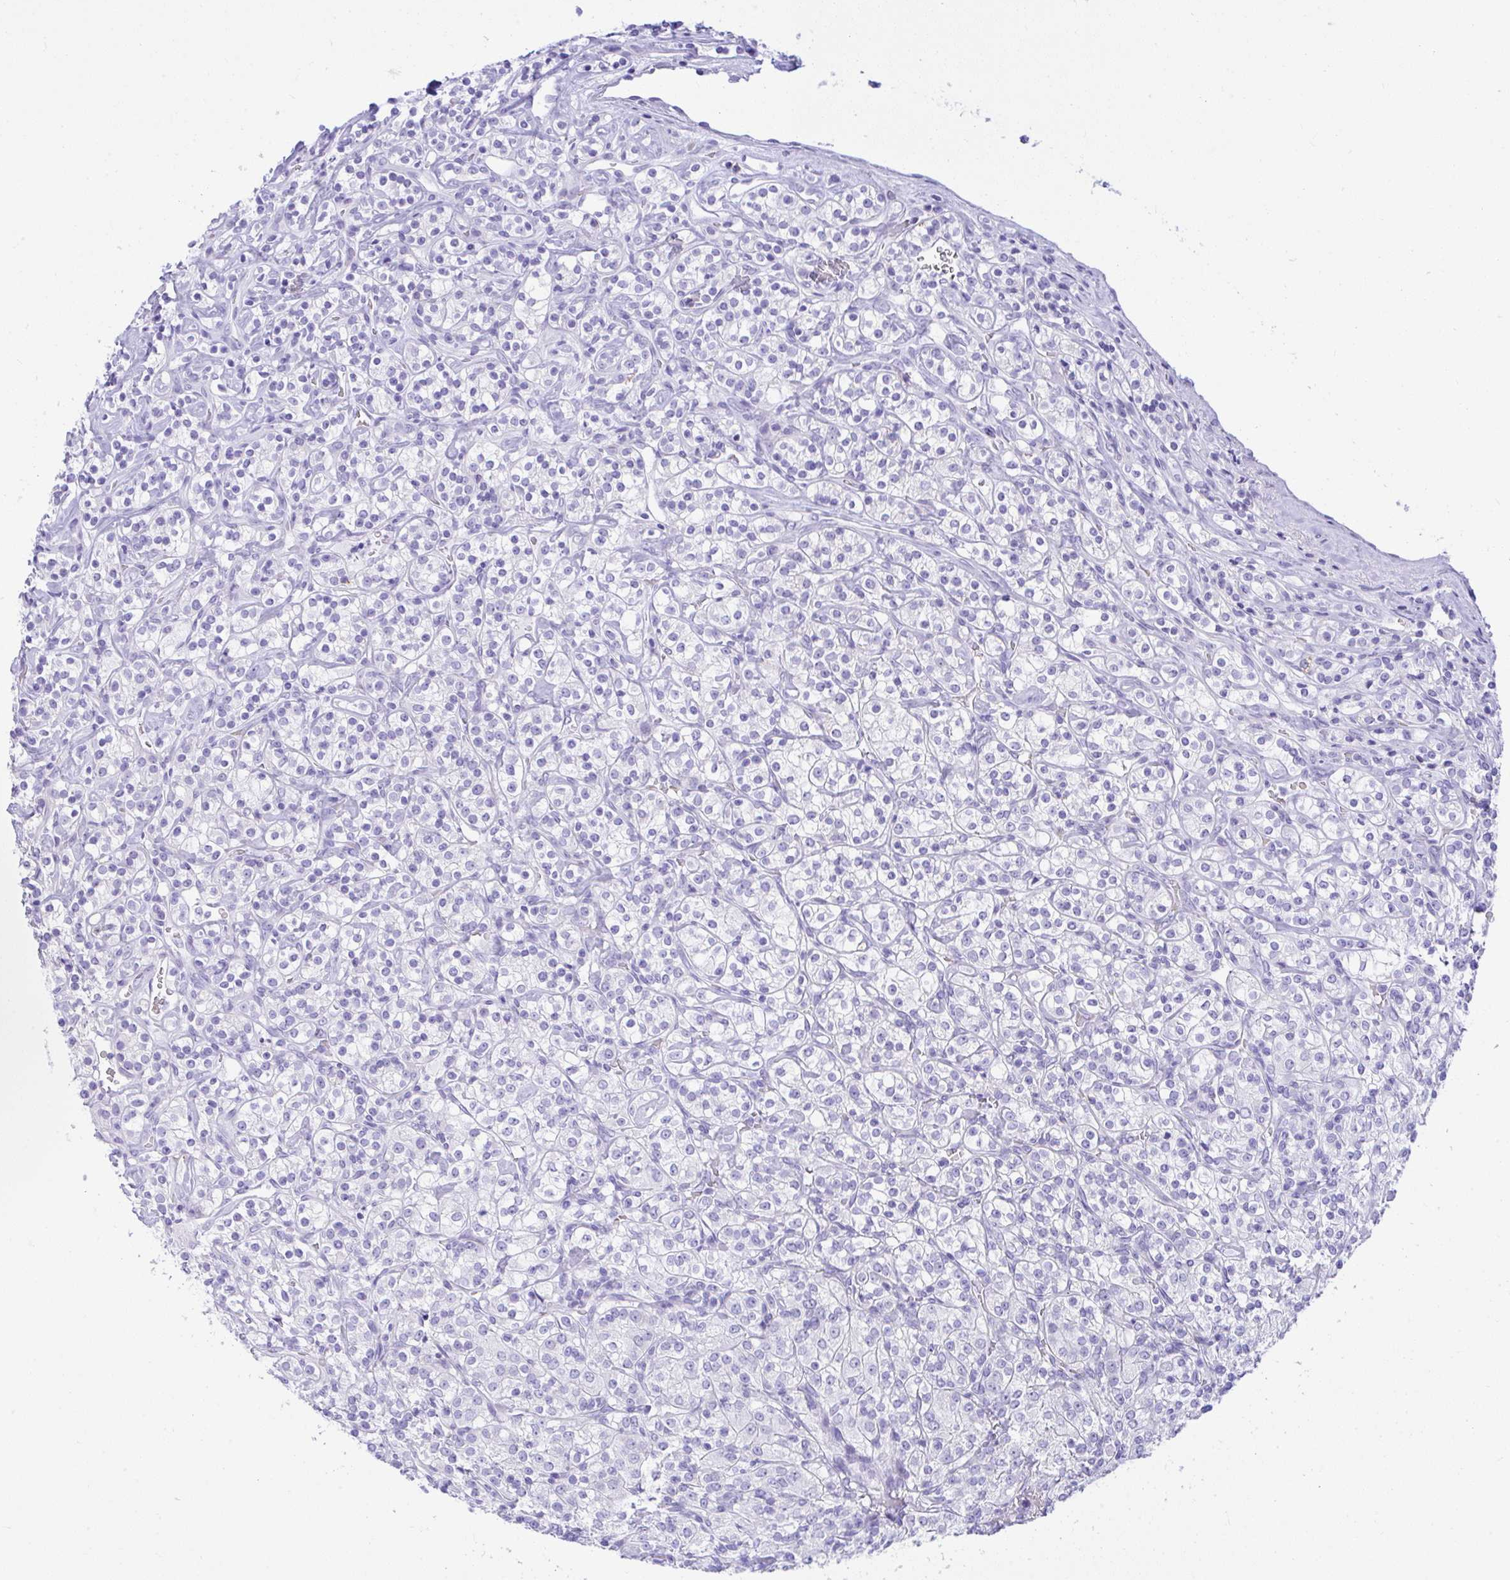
{"staining": {"intensity": "negative", "quantity": "none", "location": "none"}, "tissue": "renal cancer", "cell_type": "Tumor cells", "image_type": "cancer", "snomed": [{"axis": "morphology", "description": "Adenocarcinoma, NOS"}, {"axis": "topography", "description": "Kidney"}], "caption": "The histopathology image displays no significant positivity in tumor cells of adenocarcinoma (renal). (Stains: DAB (3,3'-diaminobenzidine) immunohistochemistry (IHC) with hematoxylin counter stain, Microscopy: brightfield microscopy at high magnification).", "gene": "SEL1L2", "patient": {"sex": "male", "age": 77}}